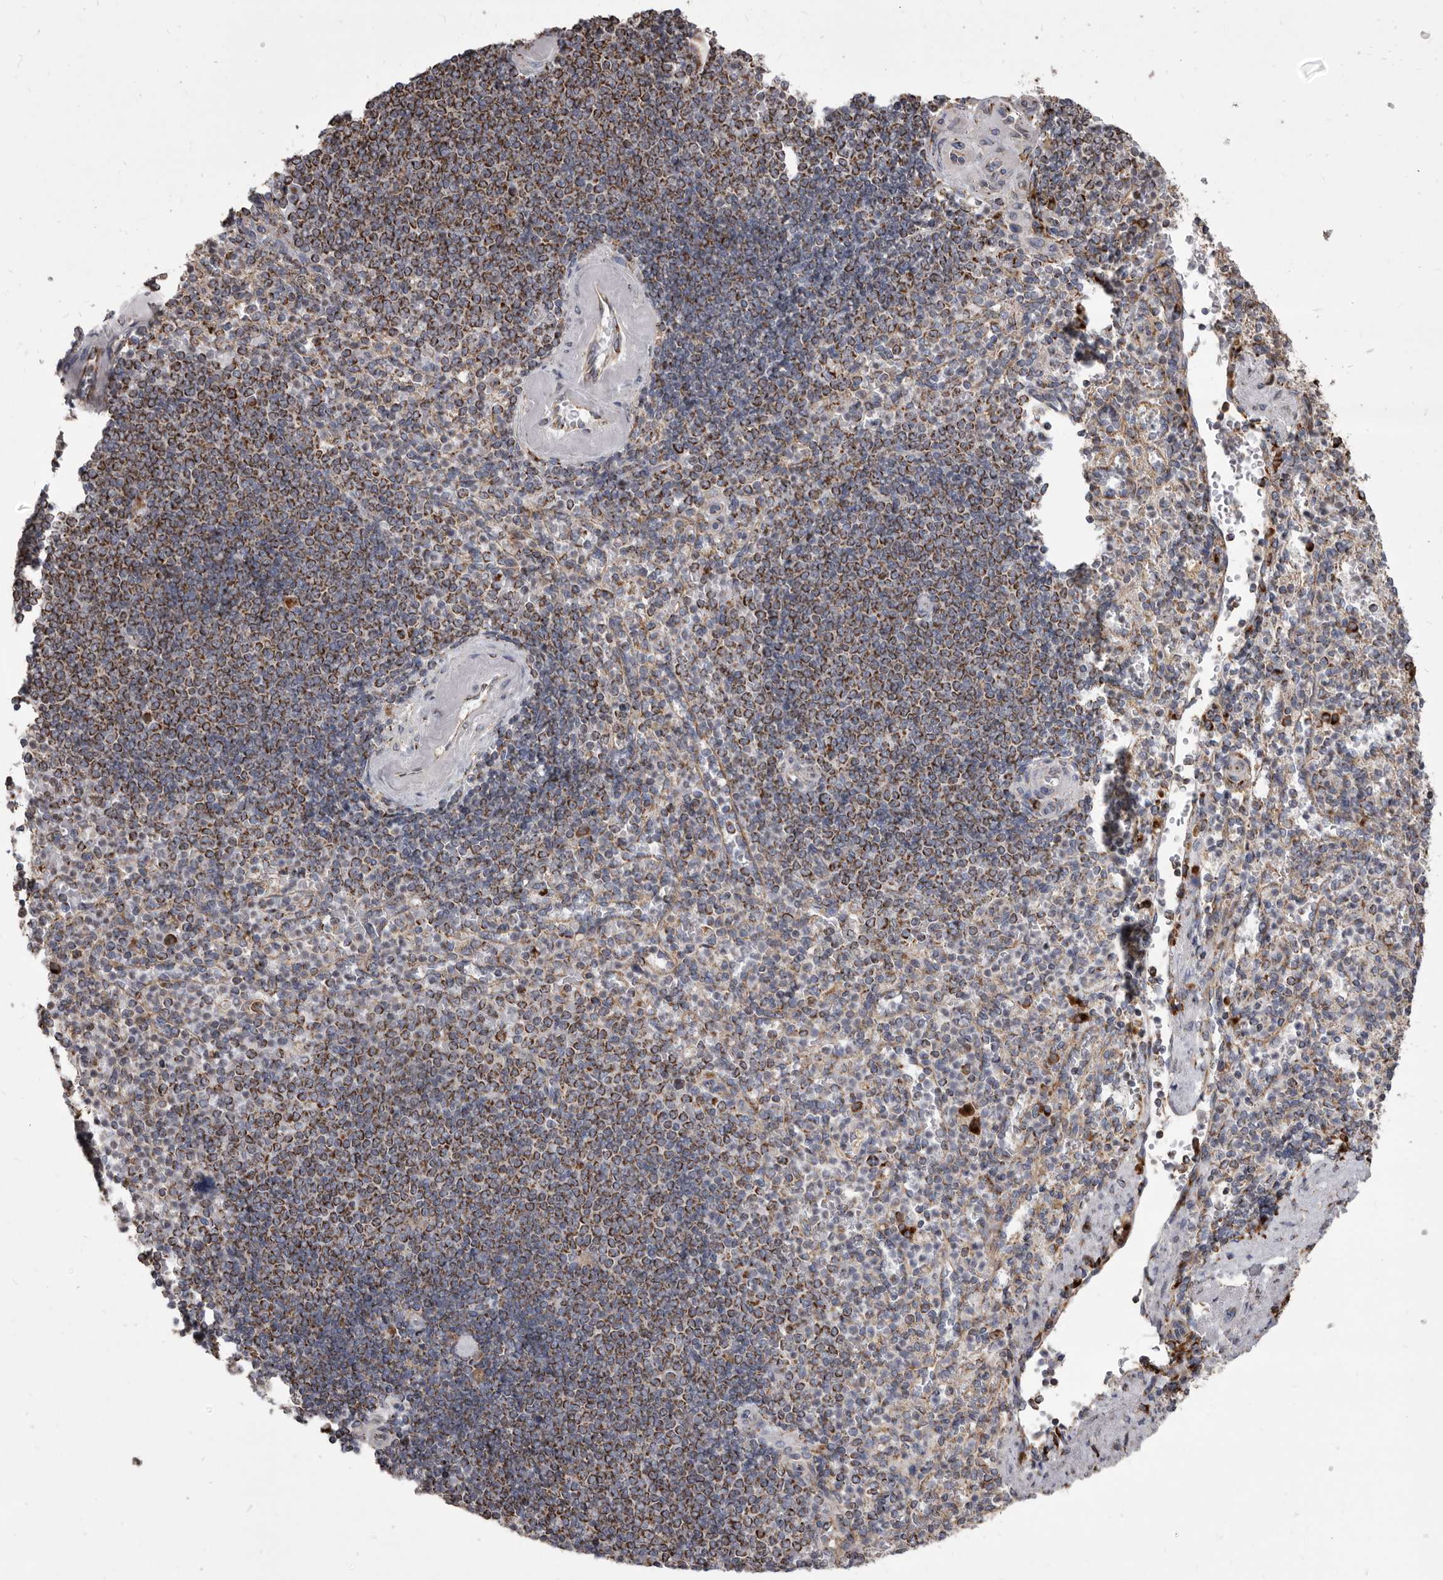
{"staining": {"intensity": "moderate", "quantity": "25%-75%", "location": "cytoplasmic/membranous"}, "tissue": "spleen", "cell_type": "Cells in red pulp", "image_type": "normal", "snomed": [{"axis": "morphology", "description": "Normal tissue, NOS"}, {"axis": "topography", "description": "Spleen"}], "caption": "Immunohistochemical staining of normal human spleen shows 25%-75% levels of moderate cytoplasmic/membranous protein expression in about 25%-75% of cells in red pulp.", "gene": "CDK5RAP3", "patient": {"sex": "female", "age": 74}}